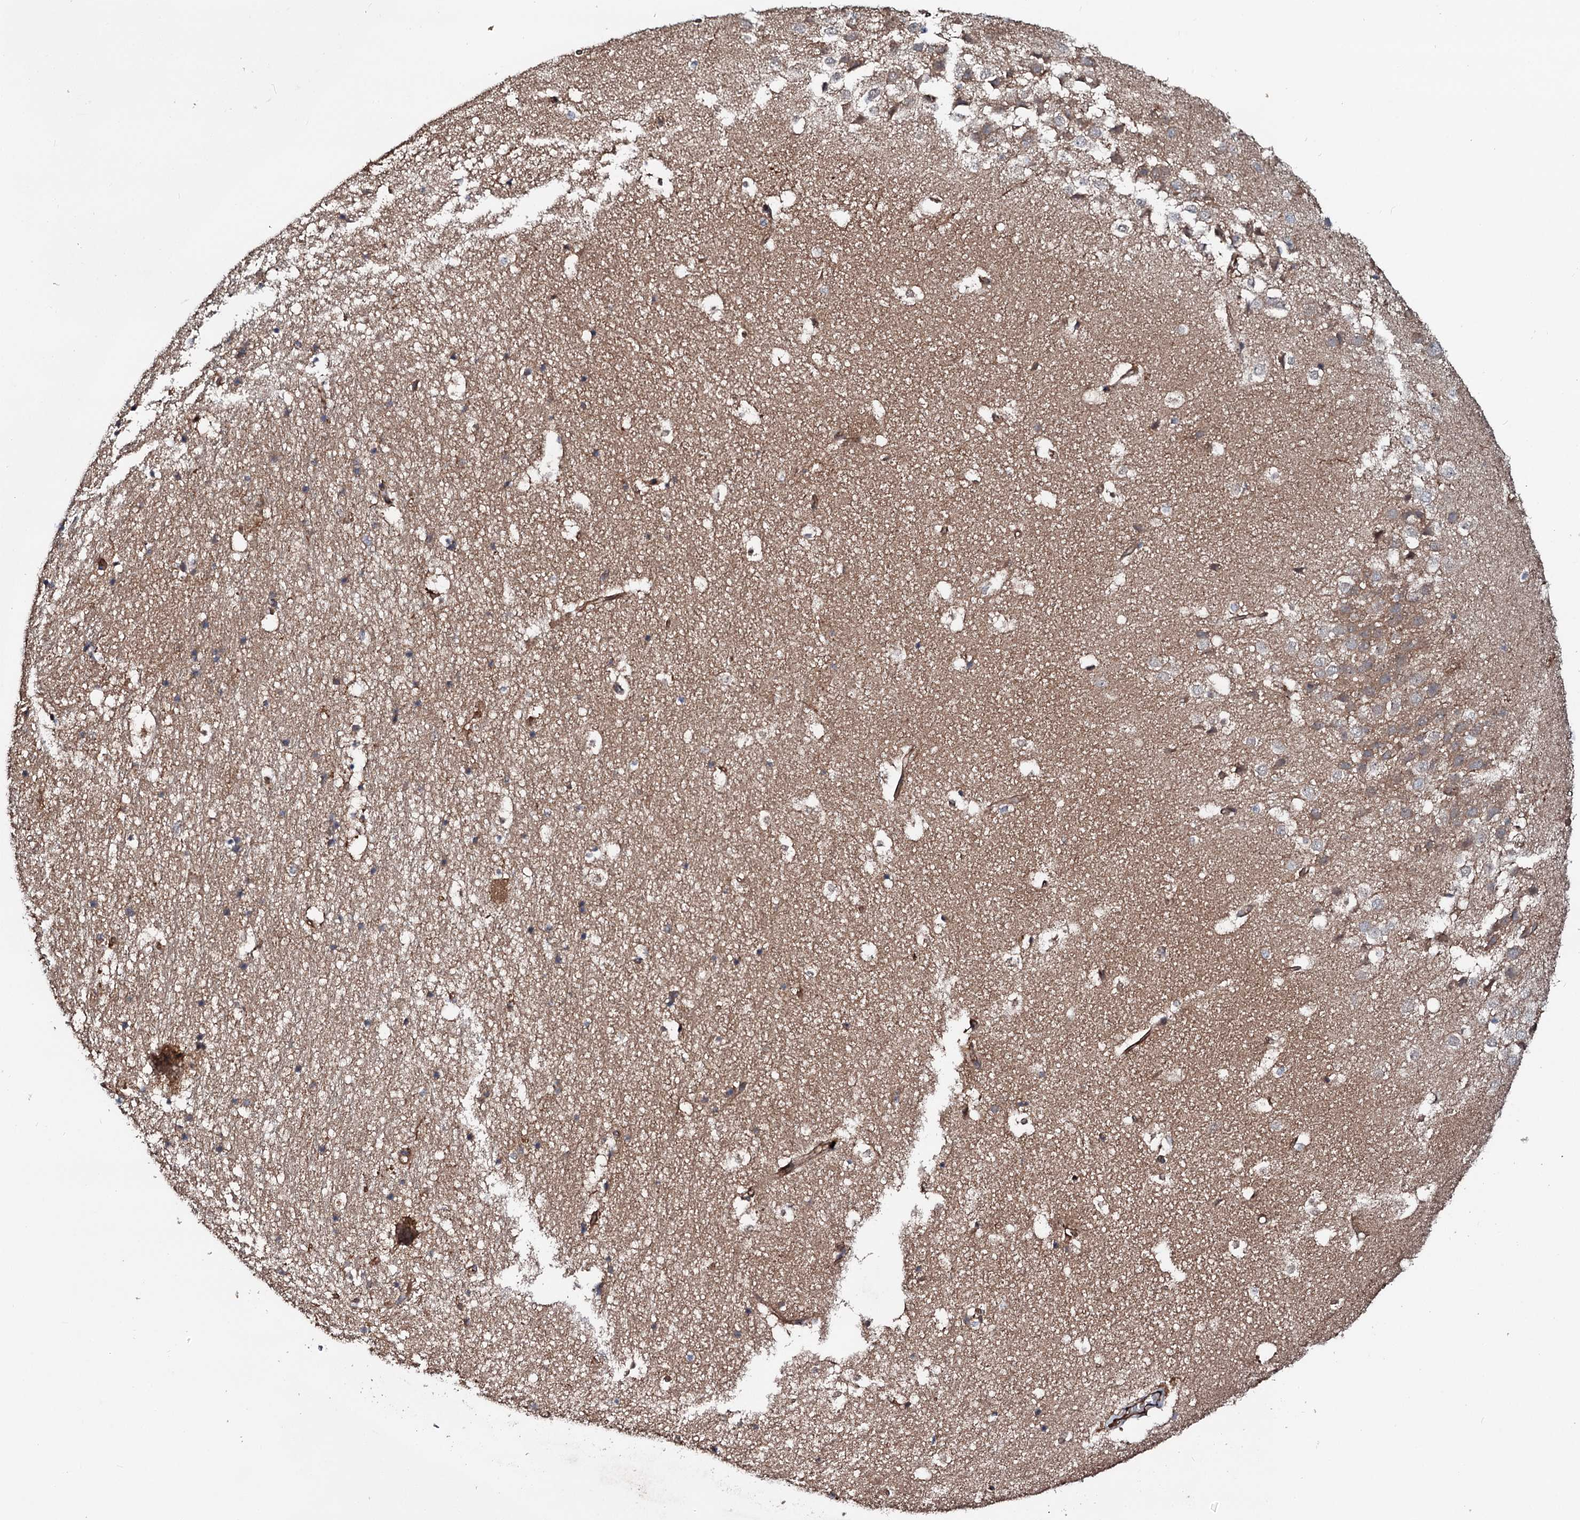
{"staining": {"intensity": "weak", "quantity": "25%-75%", "location": "cytoplasmic/membranous"}, "tissue": "hippocampus", "cell_type": "Glial cells", "image_type": "normal", "snomed": [{"axis": "morphology", "description": "Normal tissue, NOS"}, {"axis": "topography", "description": "Hippocampus"}], "caption": "Immunohistochemistry (IHC) image of normal hippocampus: hippocampus stained using IHC displays low levels of weak protein expression localized specifically in the cytoplasmic/membranous of glial cells, appearing as a cytoplasmic/membranous brown color.", "gene": "ADGRG4", "patient": {"sex": "female", "age": 52}}